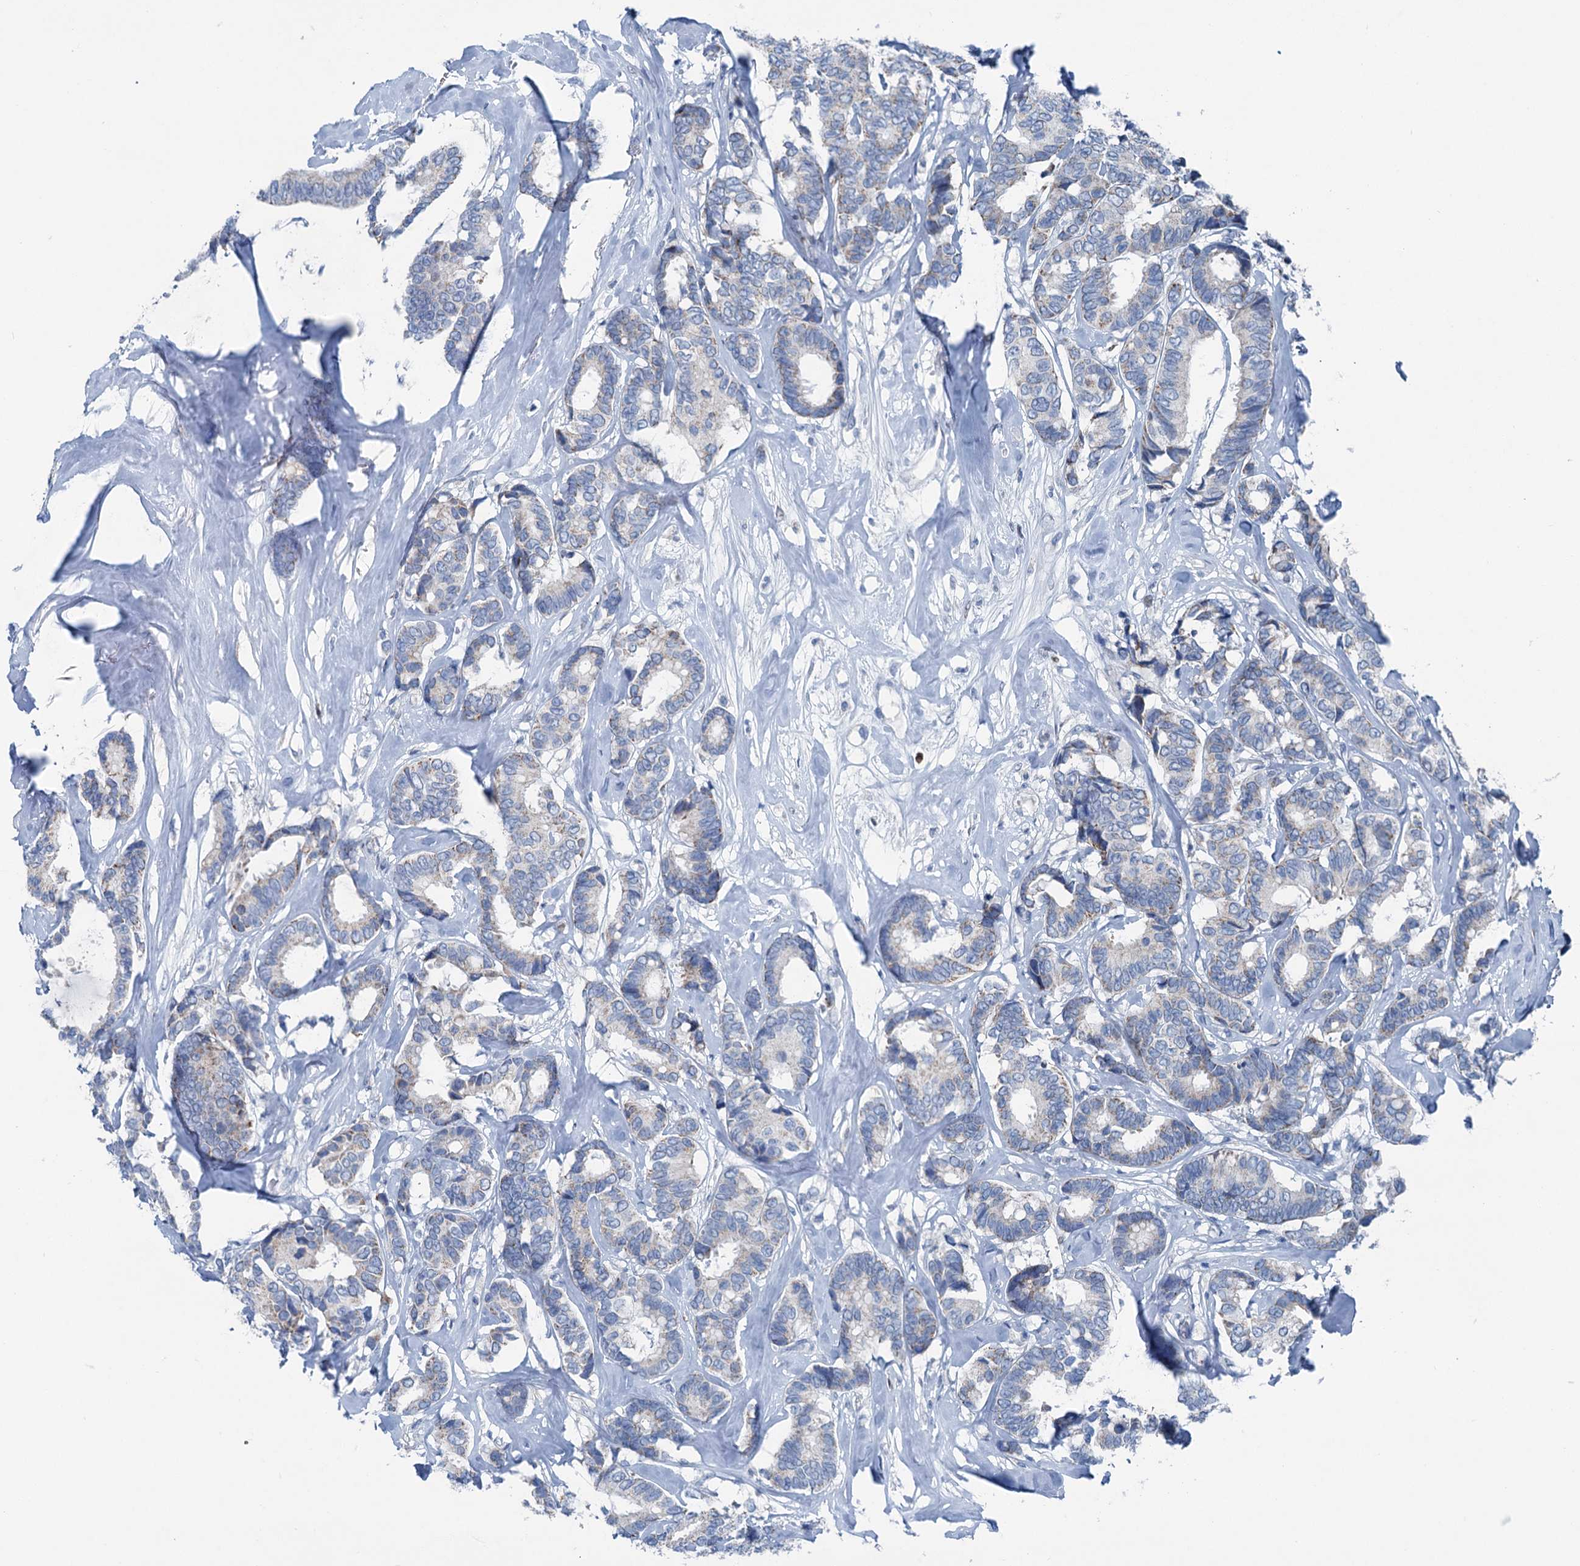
{"staining": {"intensity": "weak", "quantity": "<25%", "location": "cytoplasmic/membranous"}, "tissue": "breast cancer", "cell_type": "Tumor cells", "image_type": "cancer", "snomed": [{"axis": "morphology", "description": "Duct carcinoma"}, {"axis": "topography", "description": "Breast"}], "caption": "Invasive ductal carcinoma (breast) was stained to show a protein in brown. There is no significant staining in tumor cells.", "gene": "ELP4", "patient": {"sex": "female", "age": 87}}